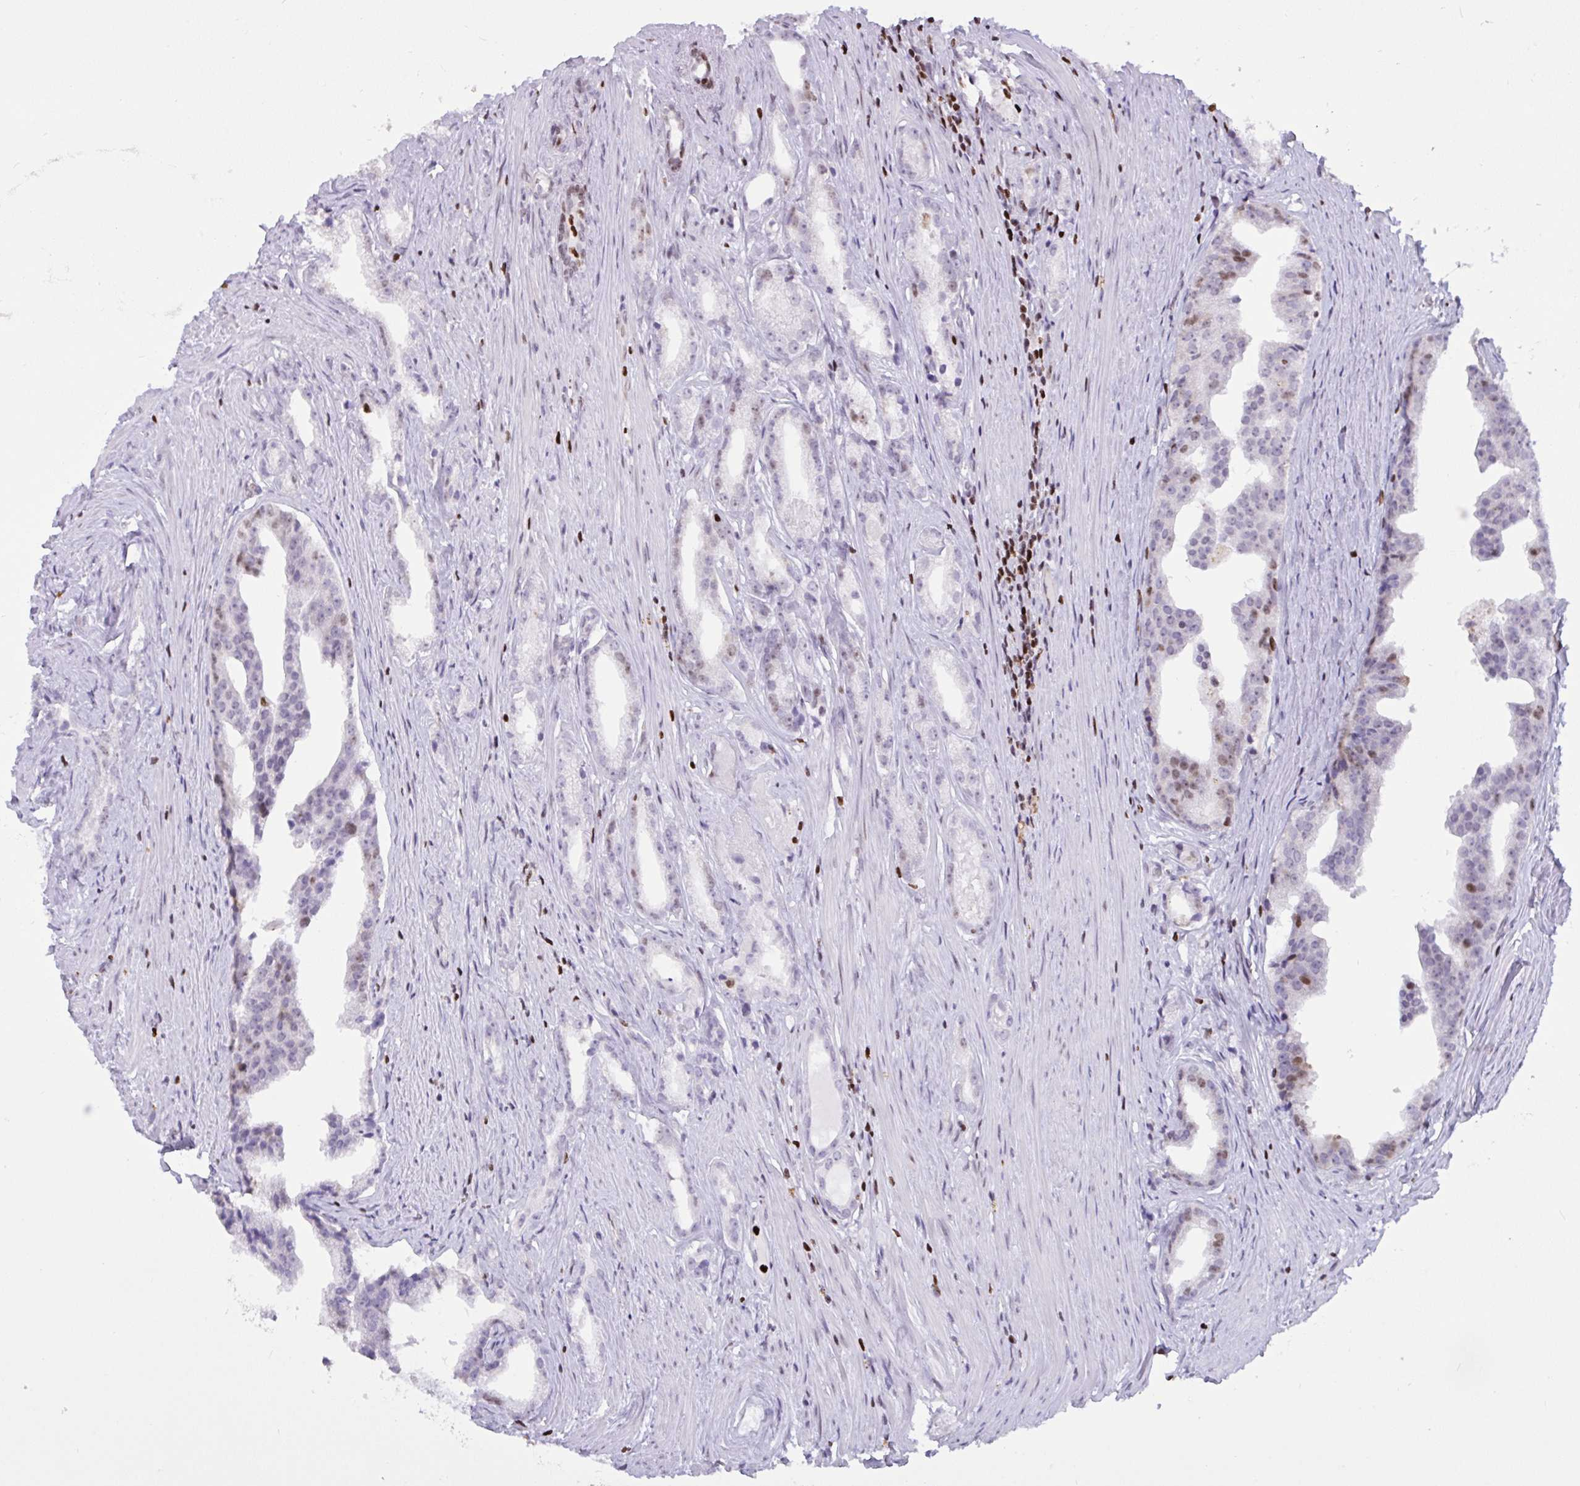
{"staining": {"intensity": "weak", "quantity": "<25%", "location": "nuclear"}, "tissue": "prostate cancer", "cell_type": "Tumor cells", "image_type": "cancer", "snomed": [{"axis": "morphology", "description": "Adenocarcinoma, Low grade"}, {"axis": "topography", "description": "Prostate"}], "caption": "Prostate cancer was stained to show a protein in brown. There is no significant staining in tumor cells.", "gene": "HMGB2", "patient": {"sex": "male", "age": 65}}